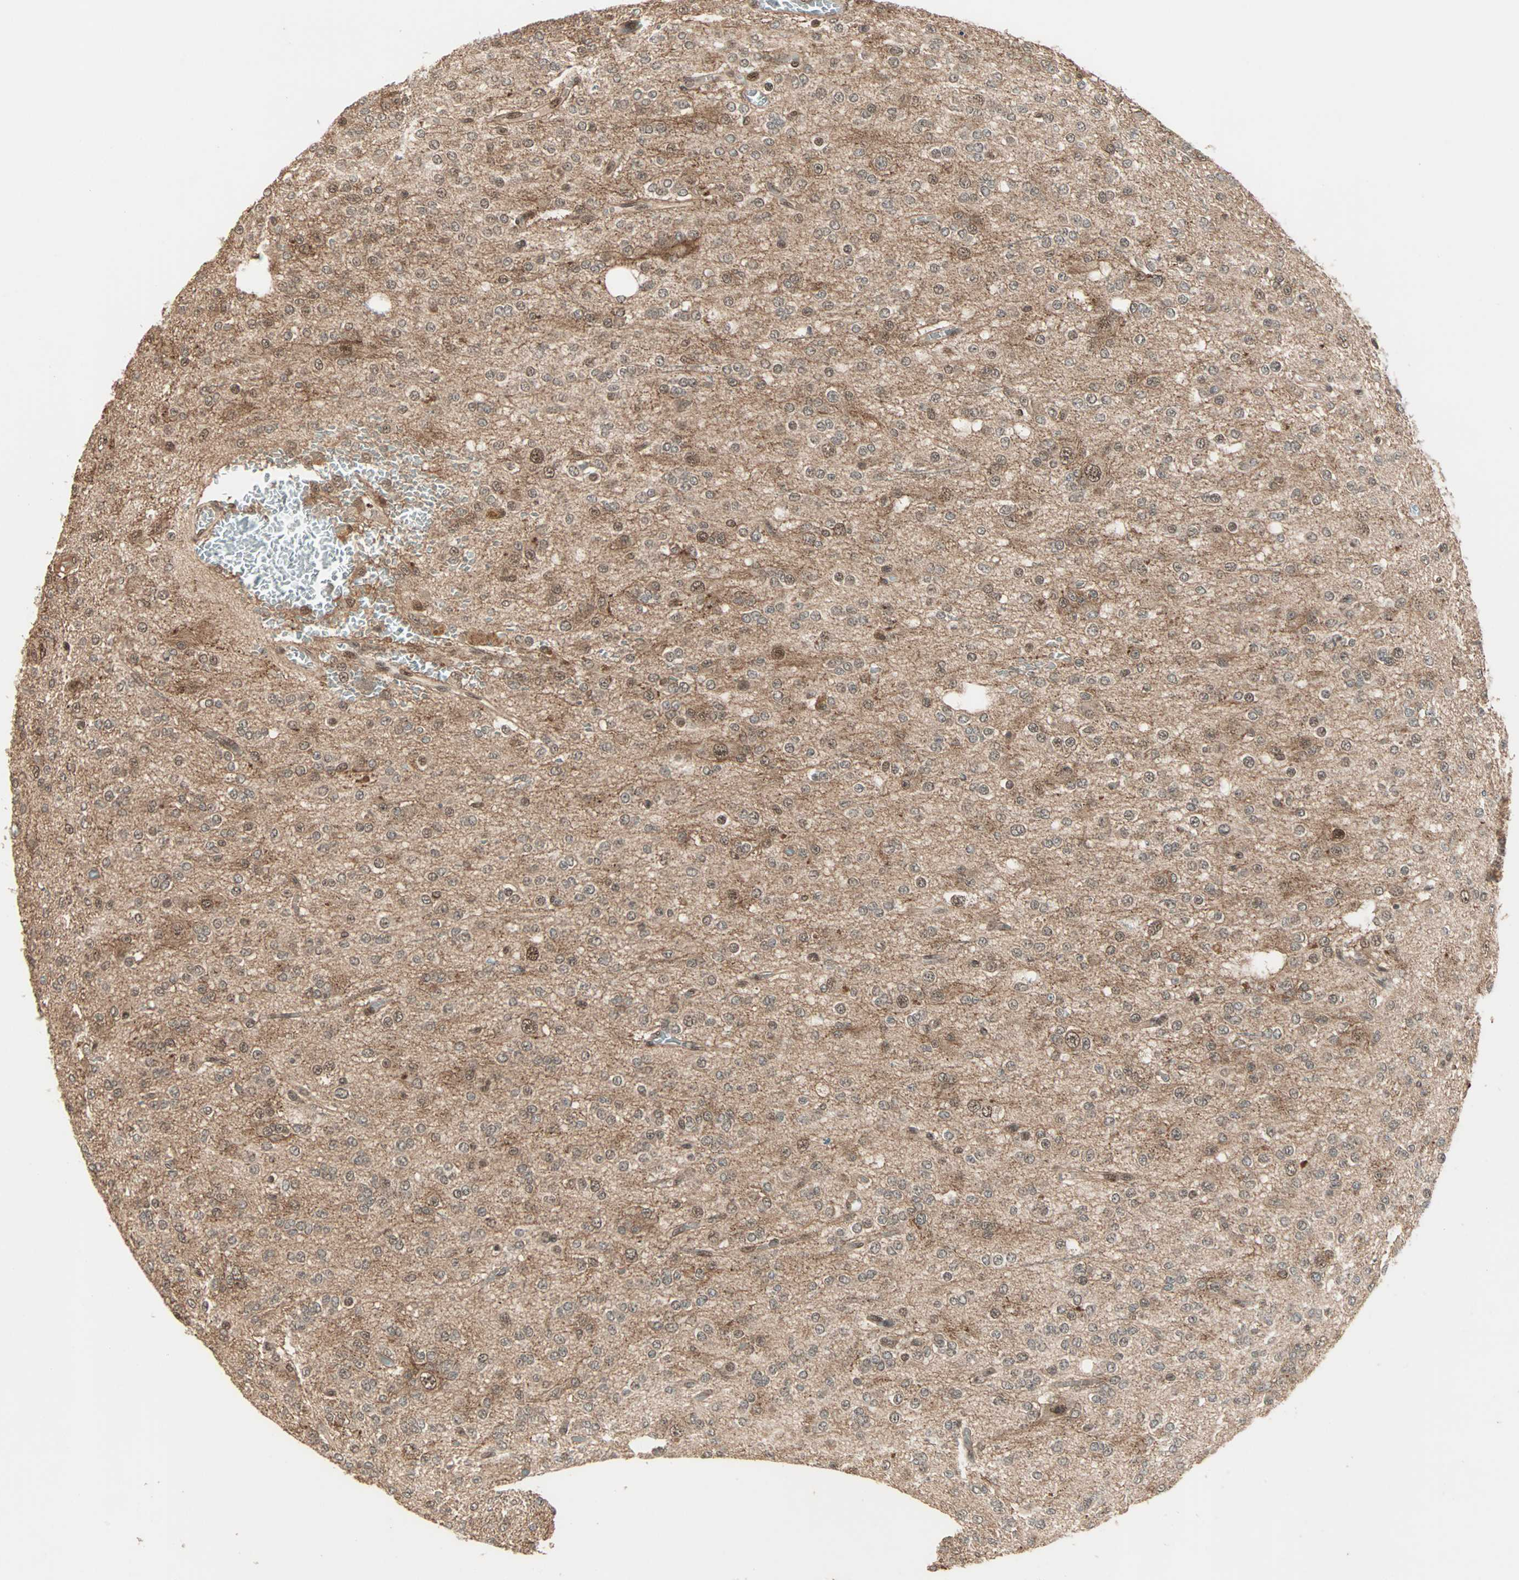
{"staining": {"intensity": "negative", "quantity": "none", "location": "none"}, "tissue": "glioma", "cell_type": "Tumor cells", "image_type": "cancer", "snomed": [{"axis": "morphology", "description": "Glioma, malignant, Low grade"}, {"axis": "topography", "description": "Brain"}], "caption": "Immunohistochemistry (IHC) micrograph of human glioma stained for a protein (brown), which reveals no expression in tumor cells.", "gene": "ZNF701", "patient": {"sex": "male", "age": 38}}